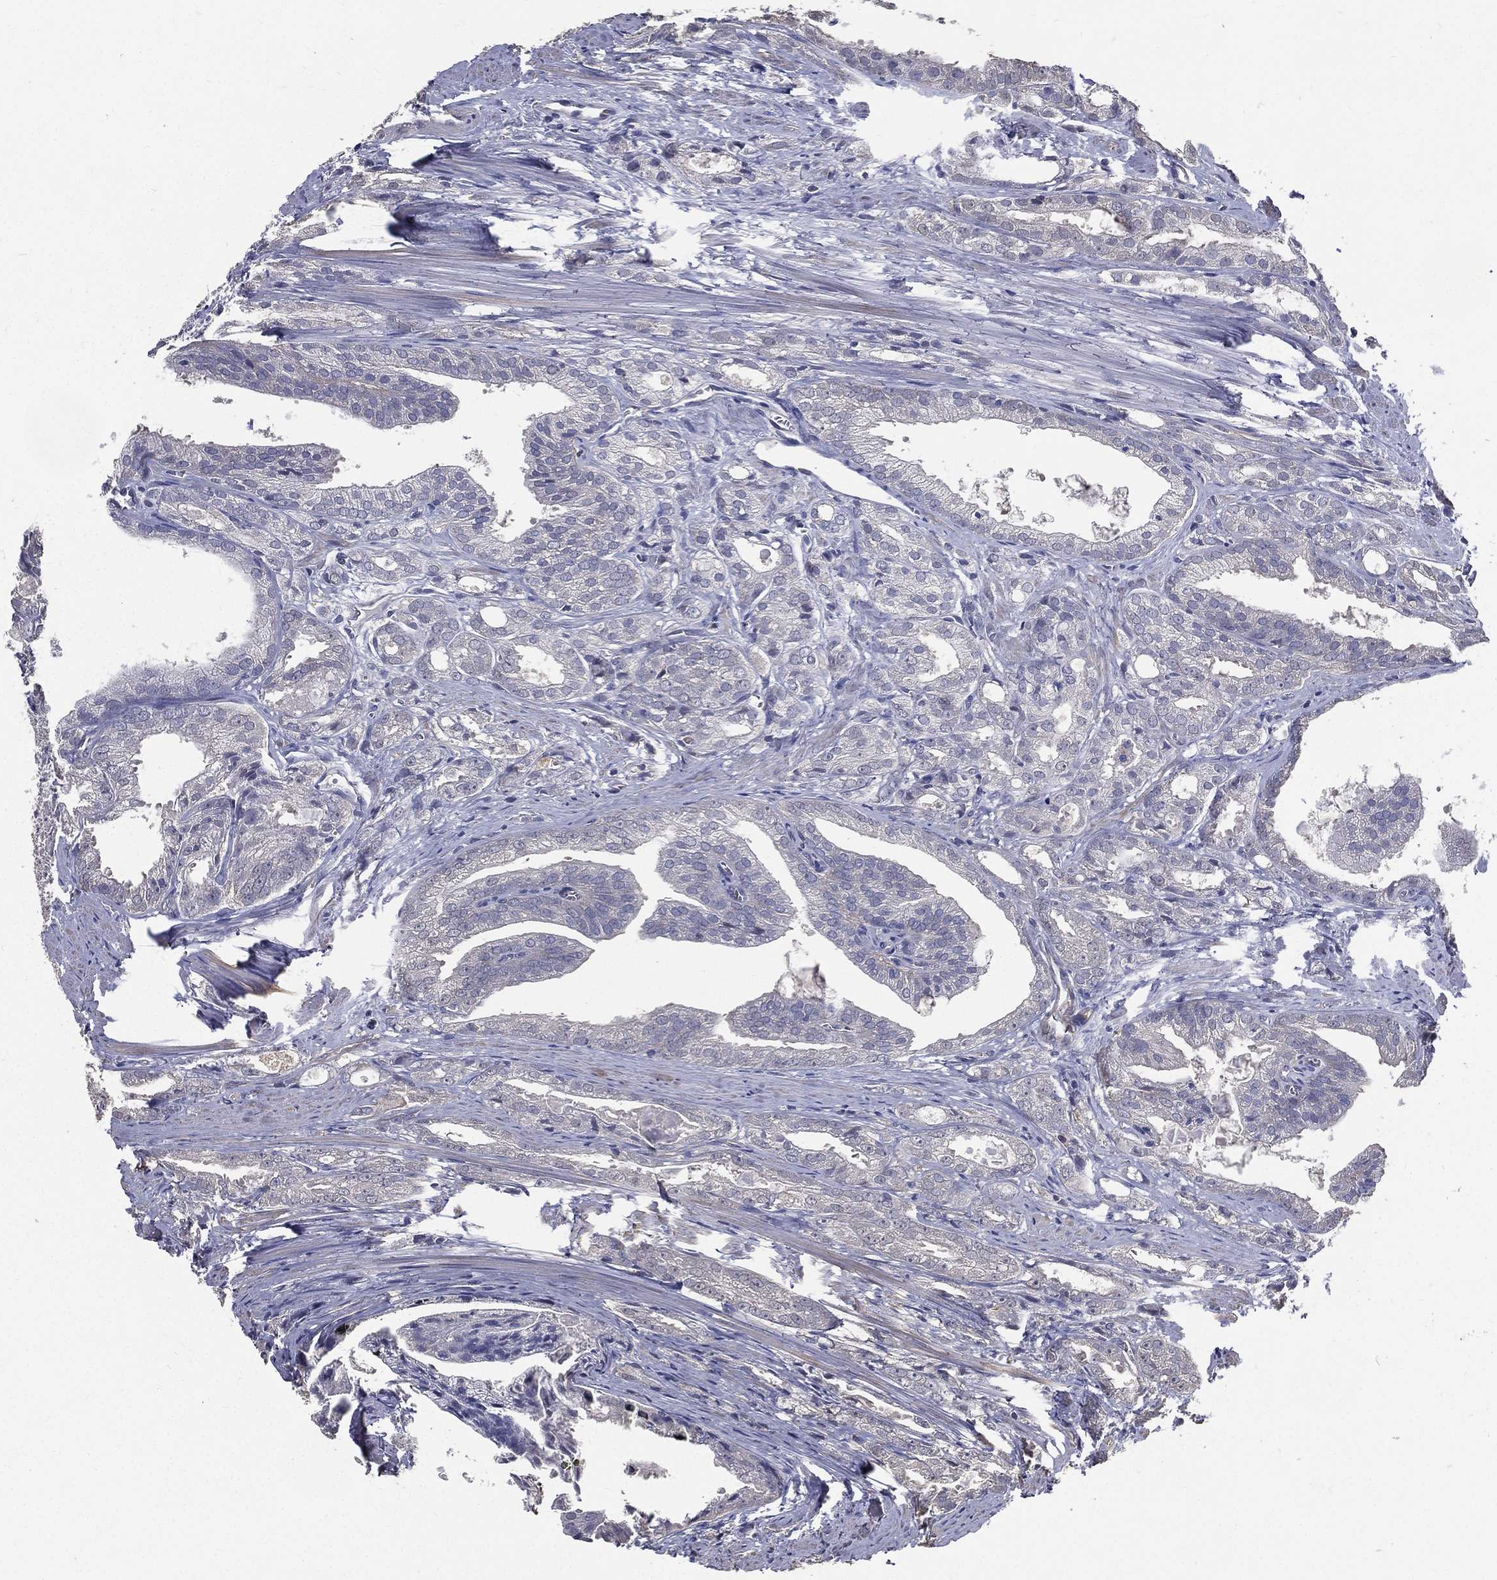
{"staining": {"intensity": "negative", "quantity": "none", "location": "none"}, "tissue": "prostate cancer", "cell_type": "Tumor cells", "image_type": "cancer", "snomed": [{"axis": "morphology", "description": "Adenocarcinoma, NOS"}, {"axis": "morphology", "description": "Adenocarcinoma, High grade"}, {"axis": "topography", "description": "Prostate"}], "caption": "Tumor cells show no significant protein positivity in prostate cancer (high-grade adenocarcinoma).", "gene": "SERPINB2", "patient": {"sex": "male", "age": 70}}